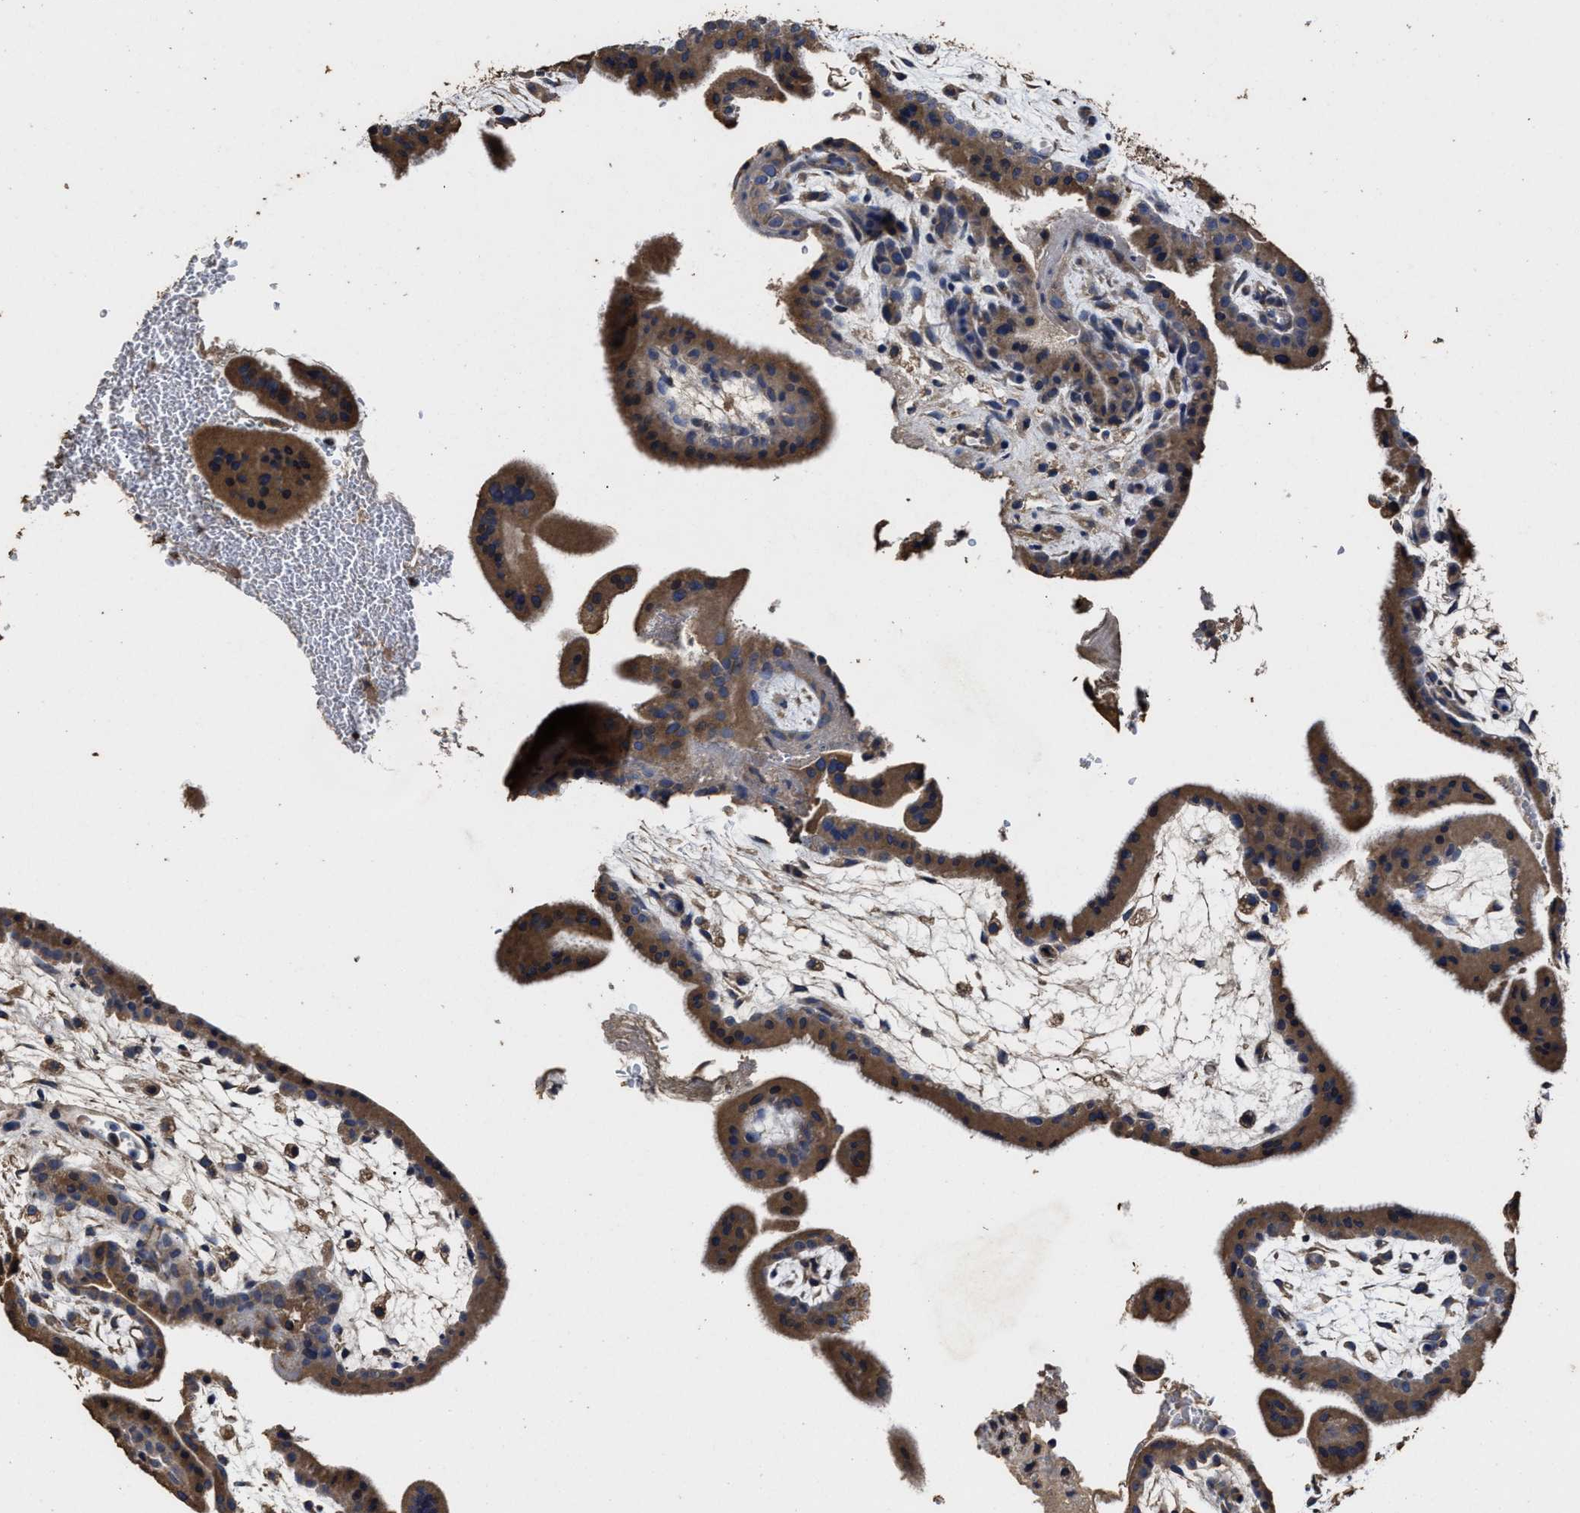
{"staining": {"intensity": "moderate", "quantity": ">75%", "location": "cytoplasmic/membranous"}, "tissue": "placenta", "cell_type": "Decidual cells", "image_type": "normal", "snomed": [{"axis": "morphology", "description": "Normal tissue, NOS"}, {"axis": "topography", "description": "Placenta"}], "caption": "Moderate cytoplasmic/membranous positivity for a protein is seen in approximately >75% of decidual cells of benign placenta using immunohistochemistry.", "gene": "PPM1K", "patient": {"sex": "female", "age": 35}}